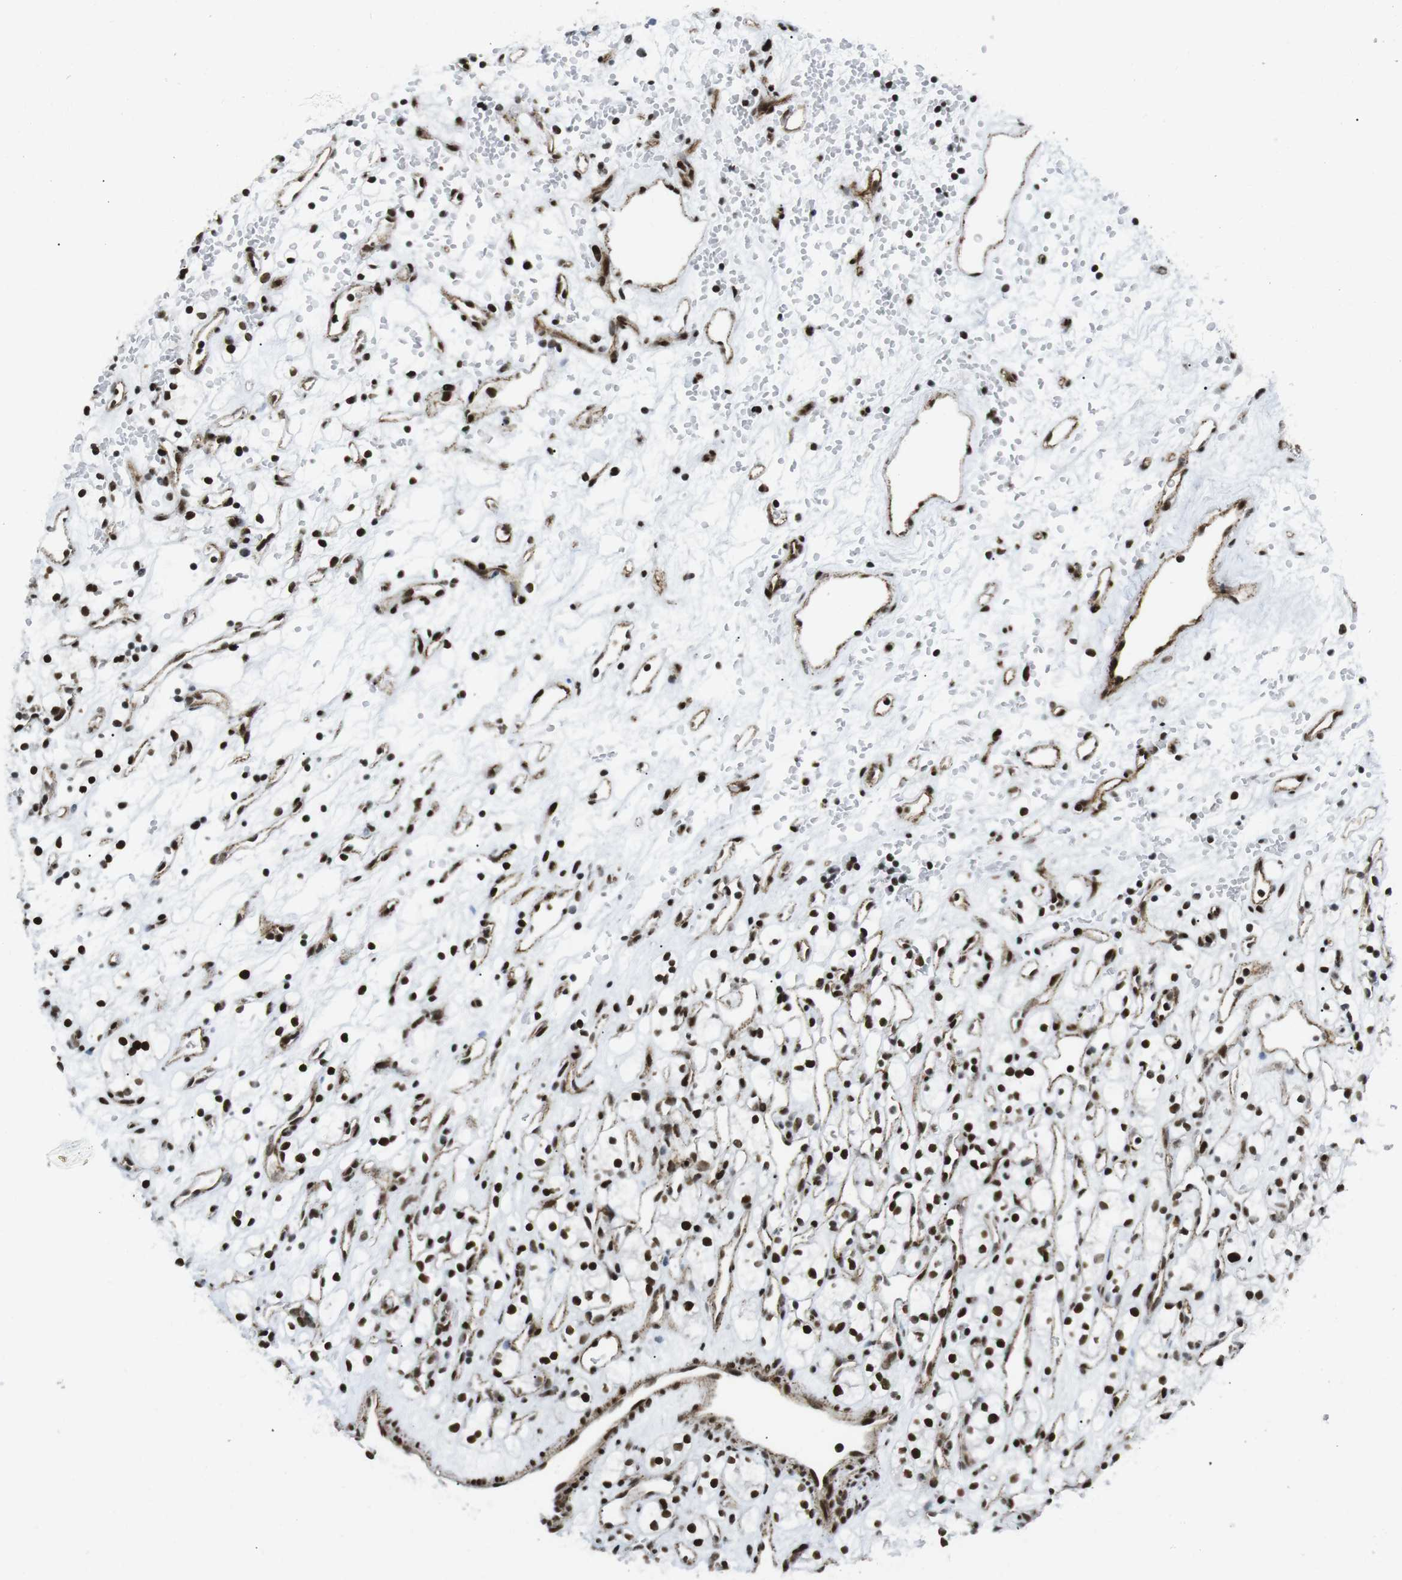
{"staining": {"intensity": "strong", "quantity": ">75%", "location": "nuclear"}, "tissue": "renal cancer", "cell_type": "Tumor cells", "image_type": "cancer", "snomed": [{"axis": "morphology", "description": "Adenocarcinoma, NOS"}, {"axis": "topography", "description": "Kidney"}], "caption": "Protein staining shows strong nuclear staining in approximately >75% of tumor cells in renal cancer (adenocarcinoma). The protein of interest is shown in brown color, while the nuclei are stained blue.", "gene": "ARID1A", "patient": {"sex": "female", "age": 60}}